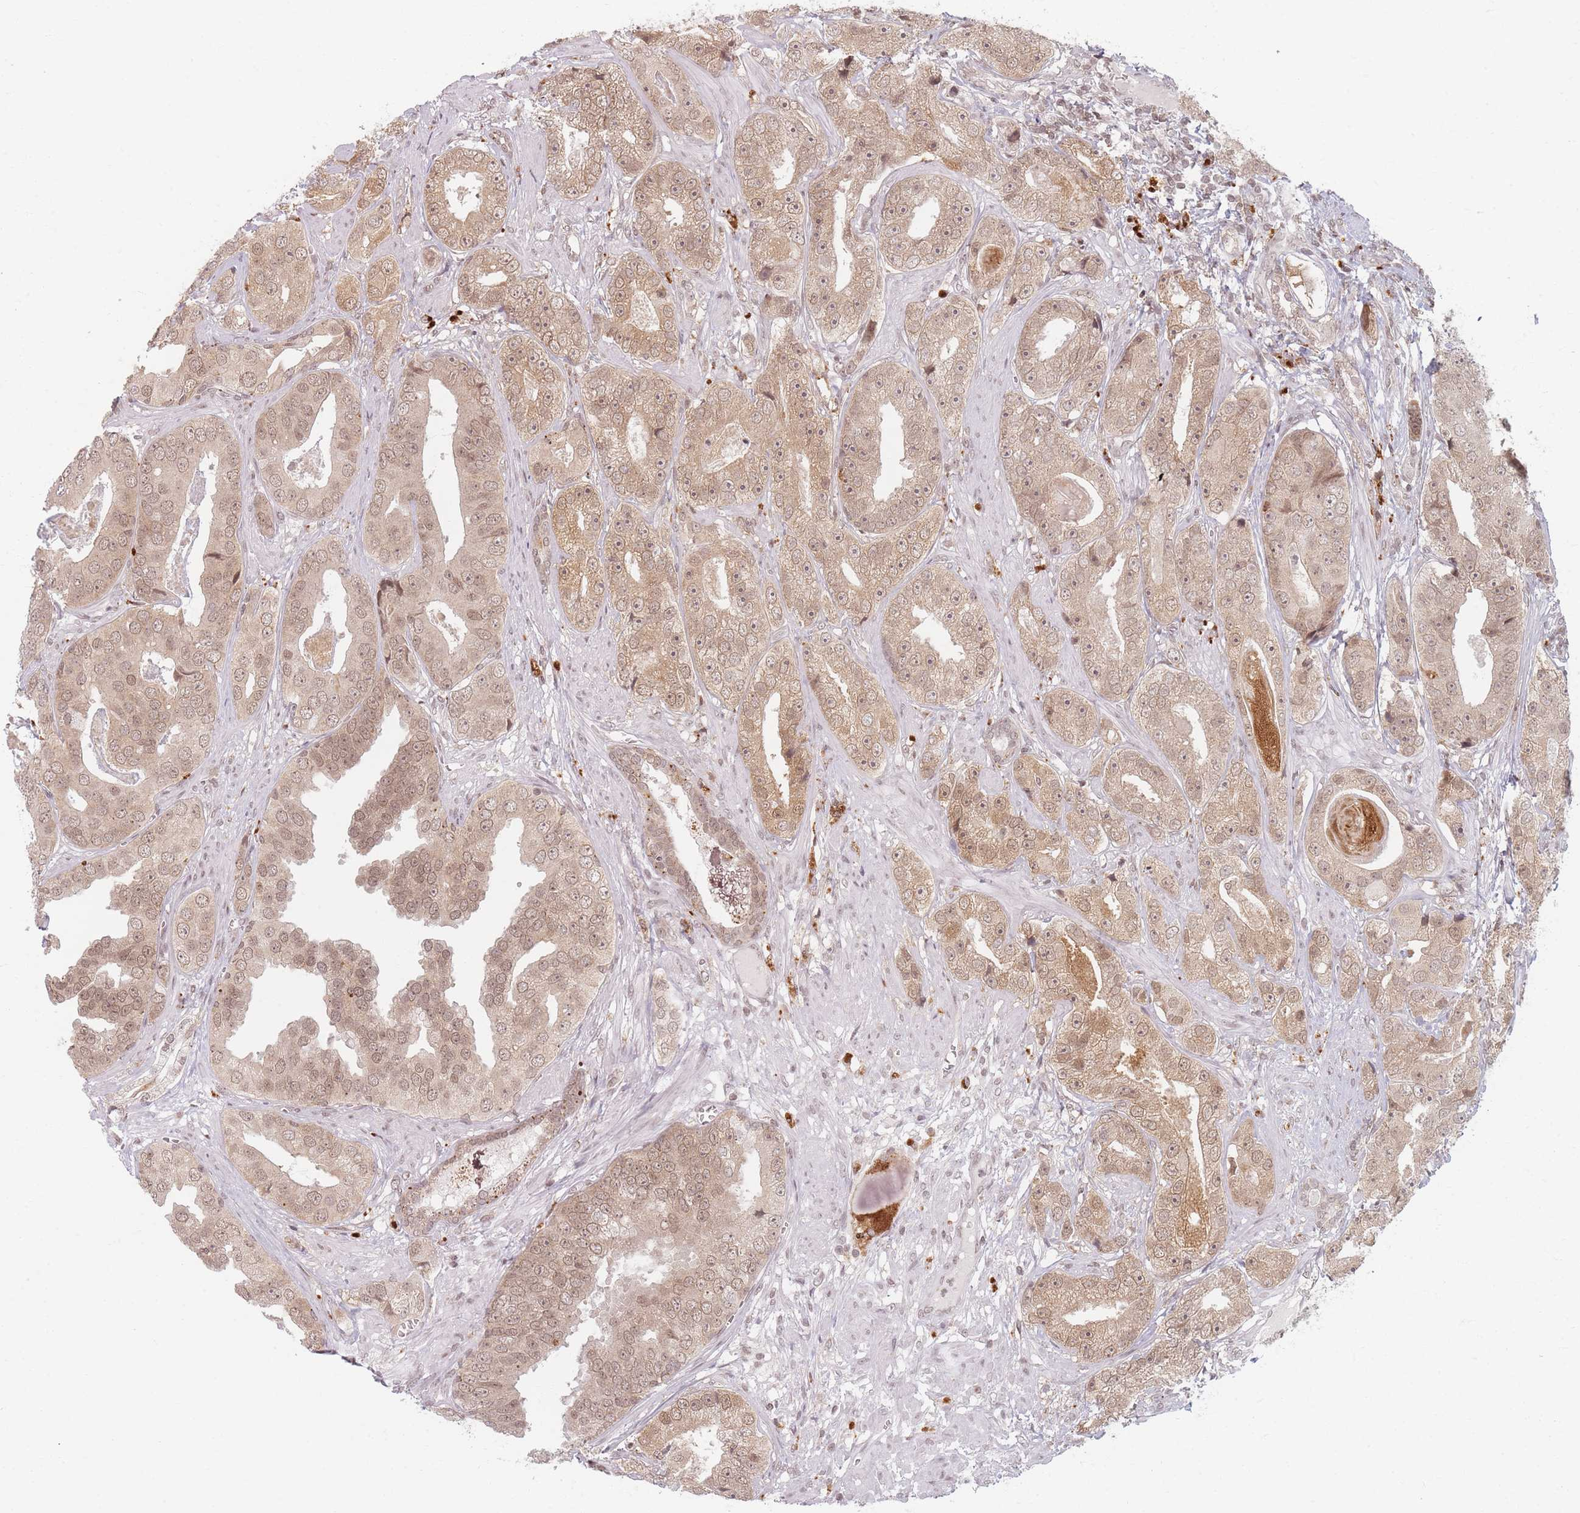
{"staining": {"intensity": "moderate", "quantity": ">75%", "location": "cytoplasmic/membranous,nuclear"}, "tissue": "prostate cancer", "cell_type": "Tumor cells", "image_type": "cancer", "snomed": [{"axis": "morphology", "description": "Adenocarcinoma, High grade"}, {"axis": "topography", "description": "Prostate"}], "caption": "Moderate cytoplasmic/membranous and nuclear positivity for a protein is present in about >75% of tumor cells of prostate cancer using IHC.", "gene": "SPATA45", "patient": {"sex": "male", "age": 71}}